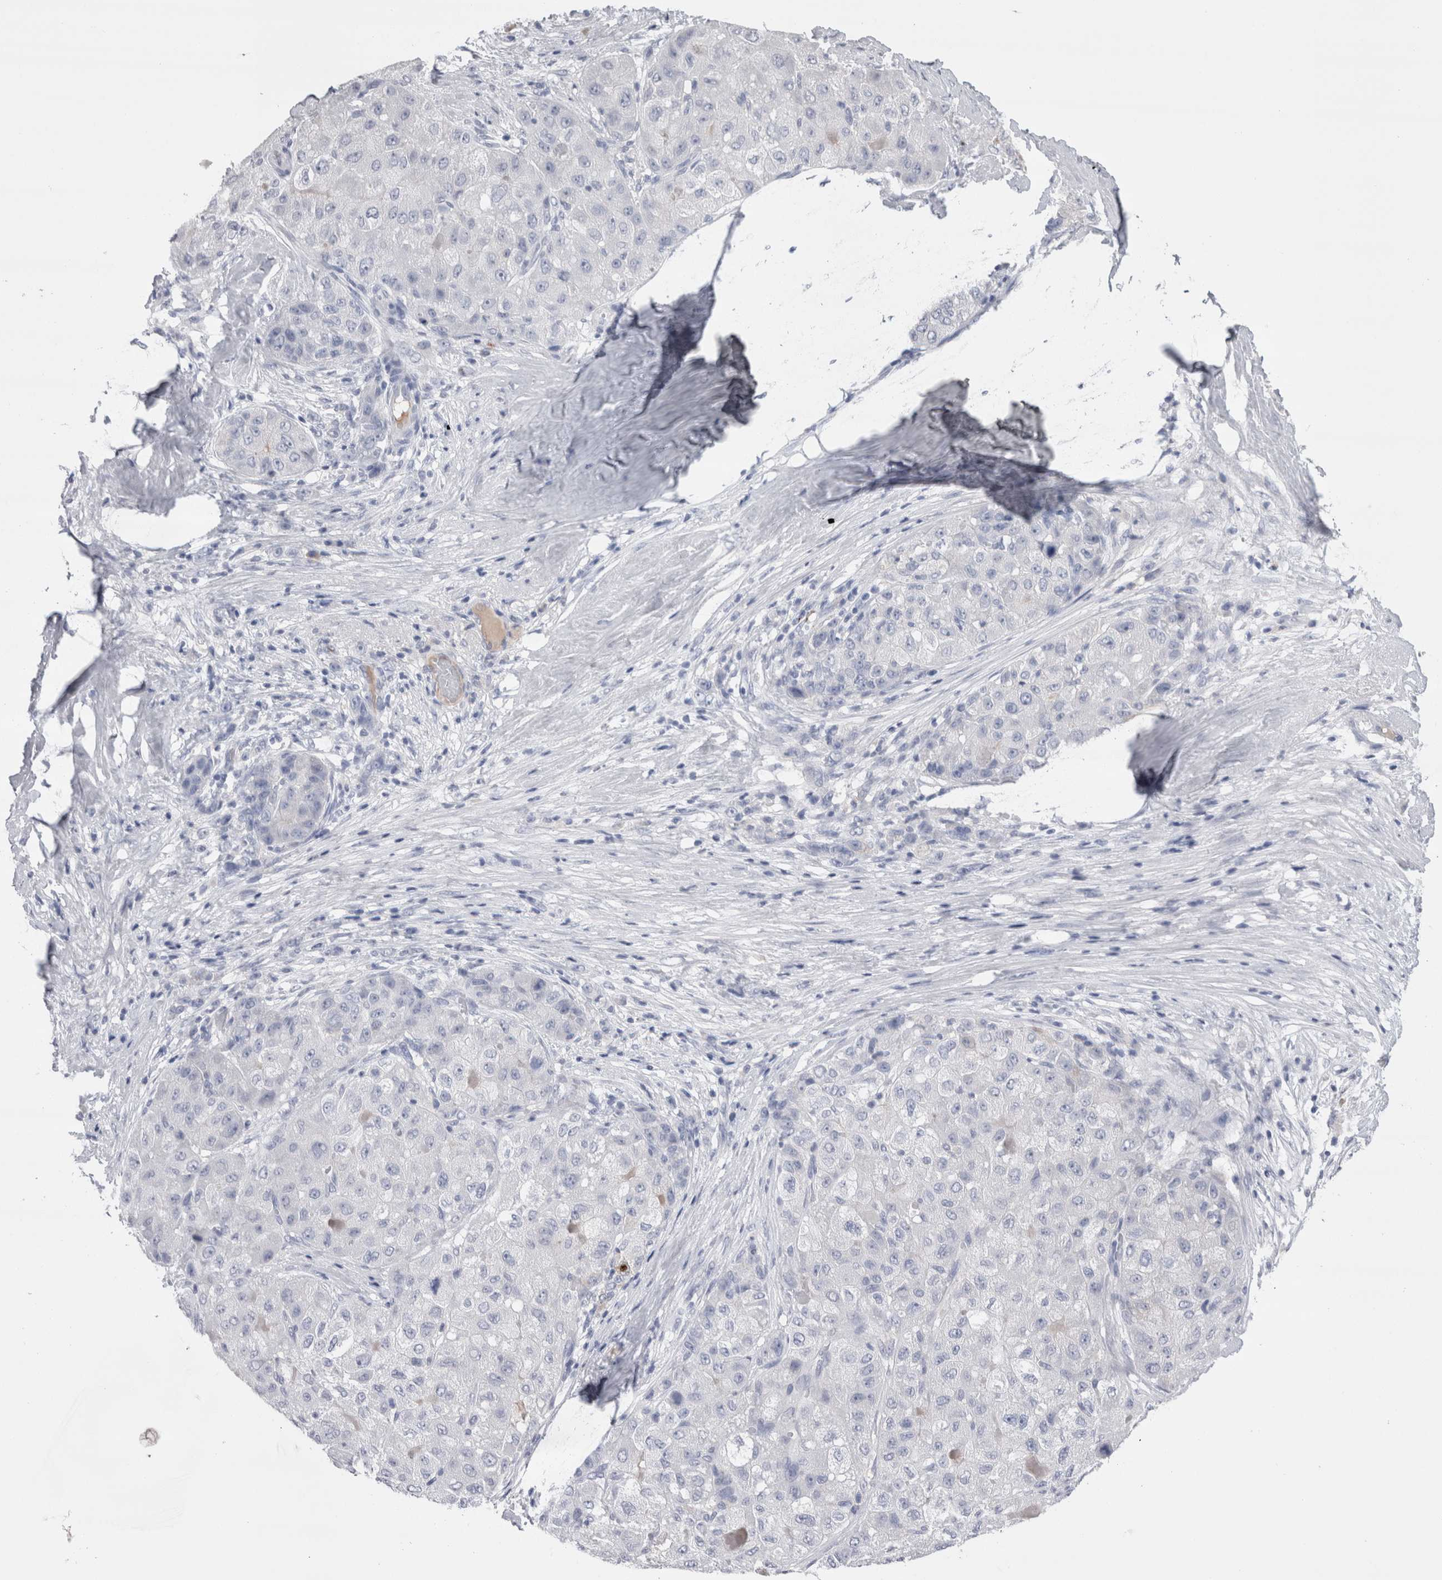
{"staining": {"intensity": "negative", "quantity": "none", "location": "none"}, "tissue": "liver cancer", "cell_type": "Tumor cells", "image_type": "cancer", "snomed": [{"axis": "morphology", "description": "Carcinoma, Hepatocellular, NOS"}, {"axis": "topography", "description": "Liver"}], "caption": "High power microscopy micrograph of an immunohistochemistry (IHC) image of liver hepatocellular carcinoma, revealing no significant expression in tumor cells. Nuclei are stained in blue.", "gene": "REG1A", "patient": {"sex": "male", "age": 80}}